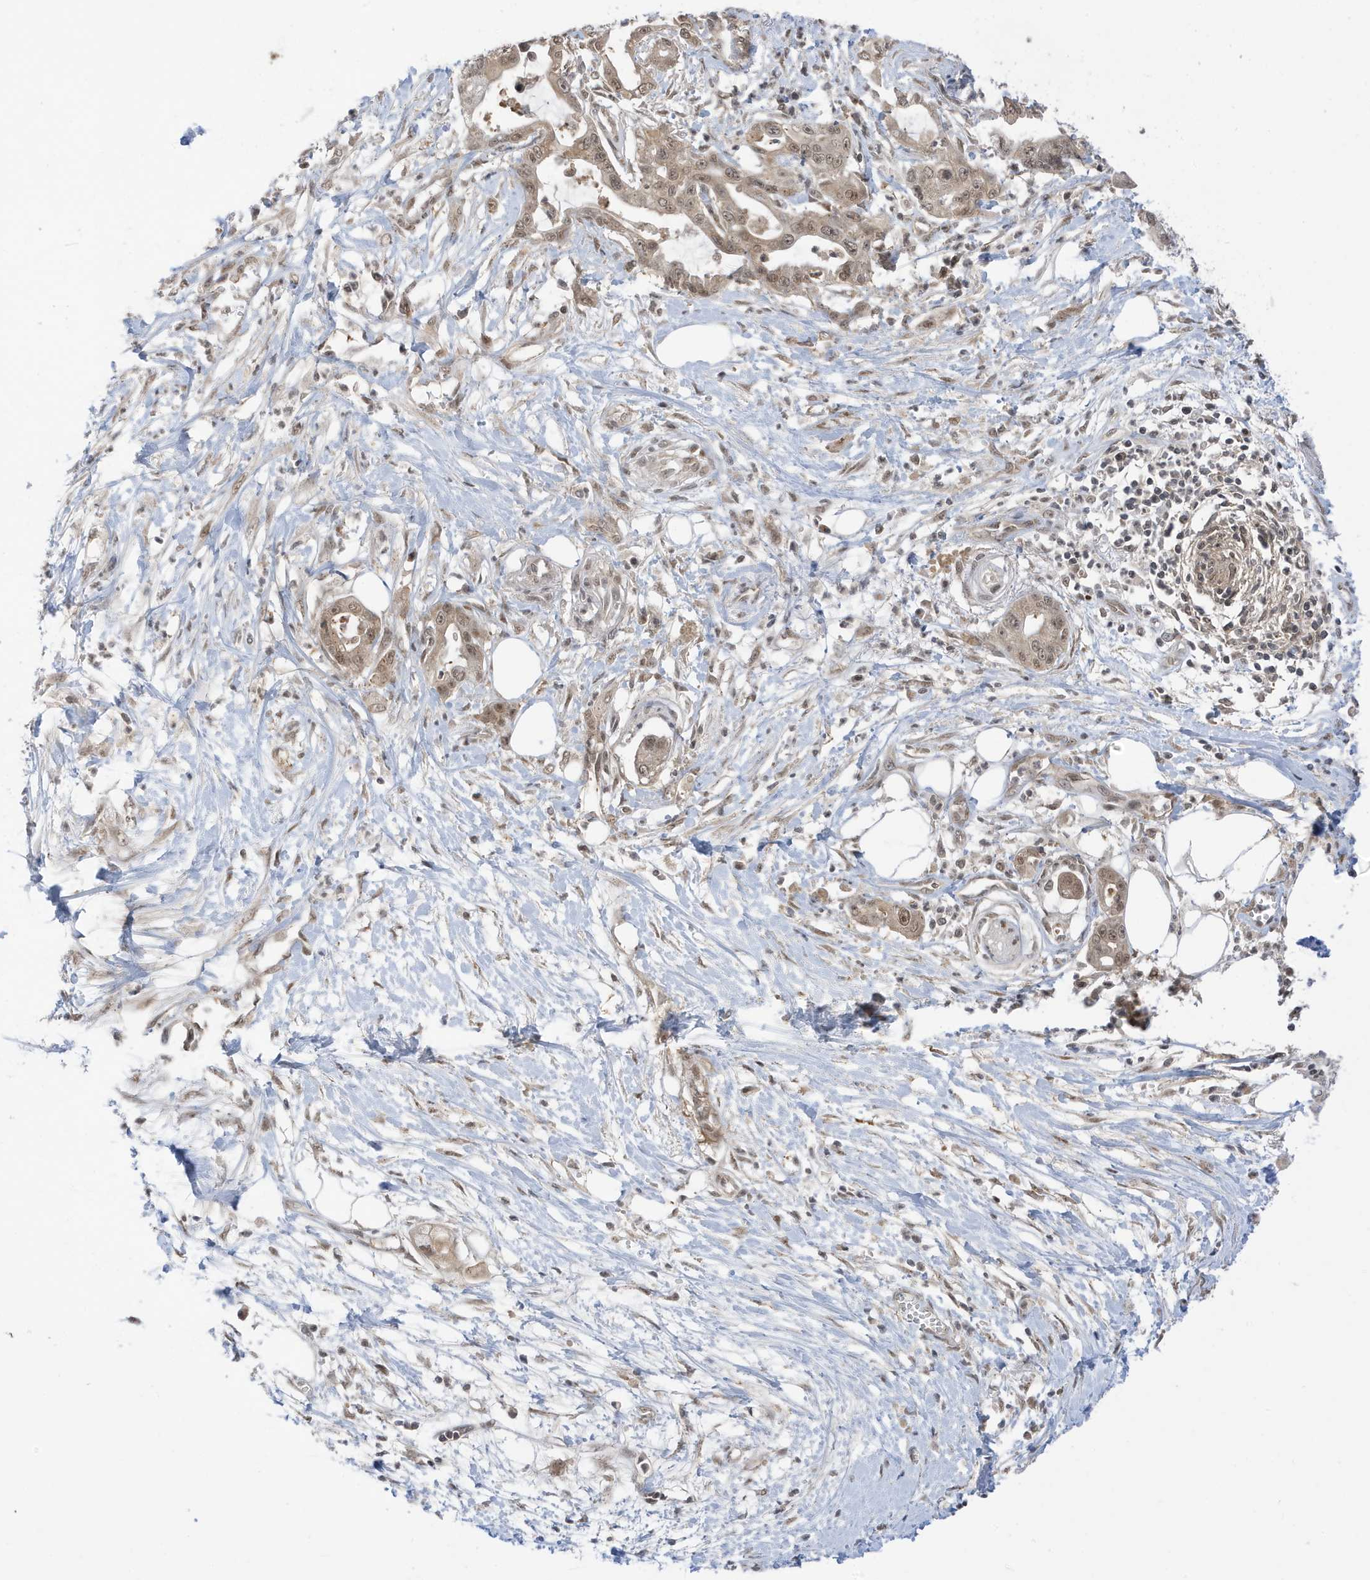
{"staining": {"intensity": "weak", "quantity": ">75%", "location": "cytoplasmic/membranous,nuclear"}, "tissue": "pancreatic cancer", "cell_type": "Tumor cells", "image_type": "cancer", "snomed": [{"axis": "morphology", "description": "Adenocarcinoma, NOS"}, {"axis": "topography", "description": "Pancreas"}], "caption": "IHC photomicrograph of neoplastic tissue: human adenocarcinoma (pancreatic) stained using immunohistochemistry (IHC) demonstrates low levels of weak protein expression localized specifically in the cytoplasmic/membranous and nuclear of tumor cells, appearing as a cytoplasmic/membranous and nuclear brown color.", "gene": "TAB3", "patient": {"sex": "male", "age": 68}}